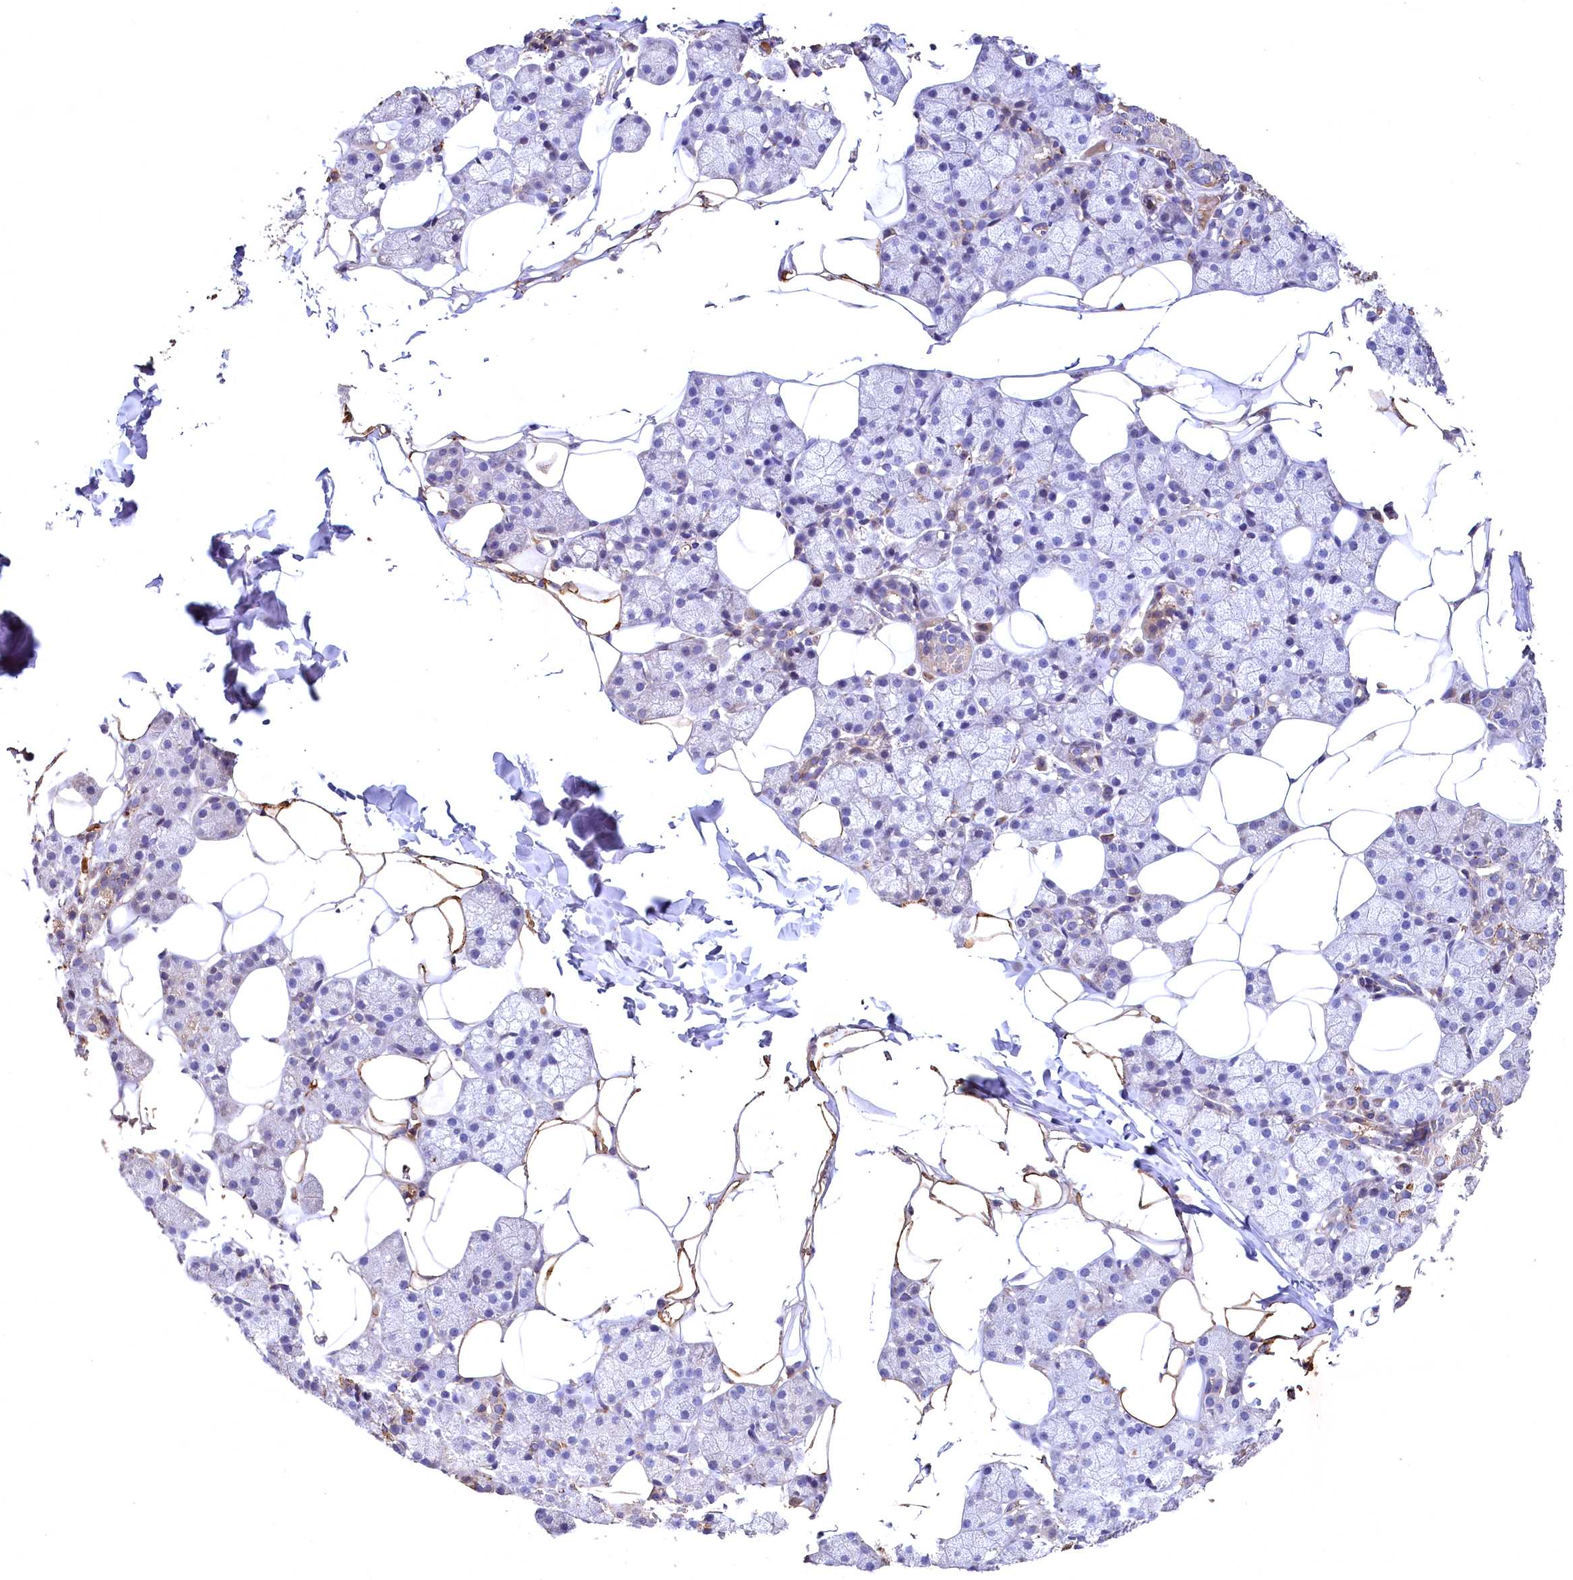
{"staining": {"intensity": "weak", "quantity": "<25%", "location": "cytoplasmic/membranous"}, "tissue": "salivary gland", "cell_type": "Glandular cells", "image_type": "normal", "snomed": [{"axis": "morphology", "description": "Normal tissue, NOS"}, {"axis": "topography", "description": "Salivary gland"}], "caption": "Immunohistochemistry (IHC) of unremarkable salivary gland reveals no positivity in glandular cells. (IHC, brightfield microscopy, high magnification).", "gene": "SPTA1", "patient": {"sex": "female", "age": 33}}